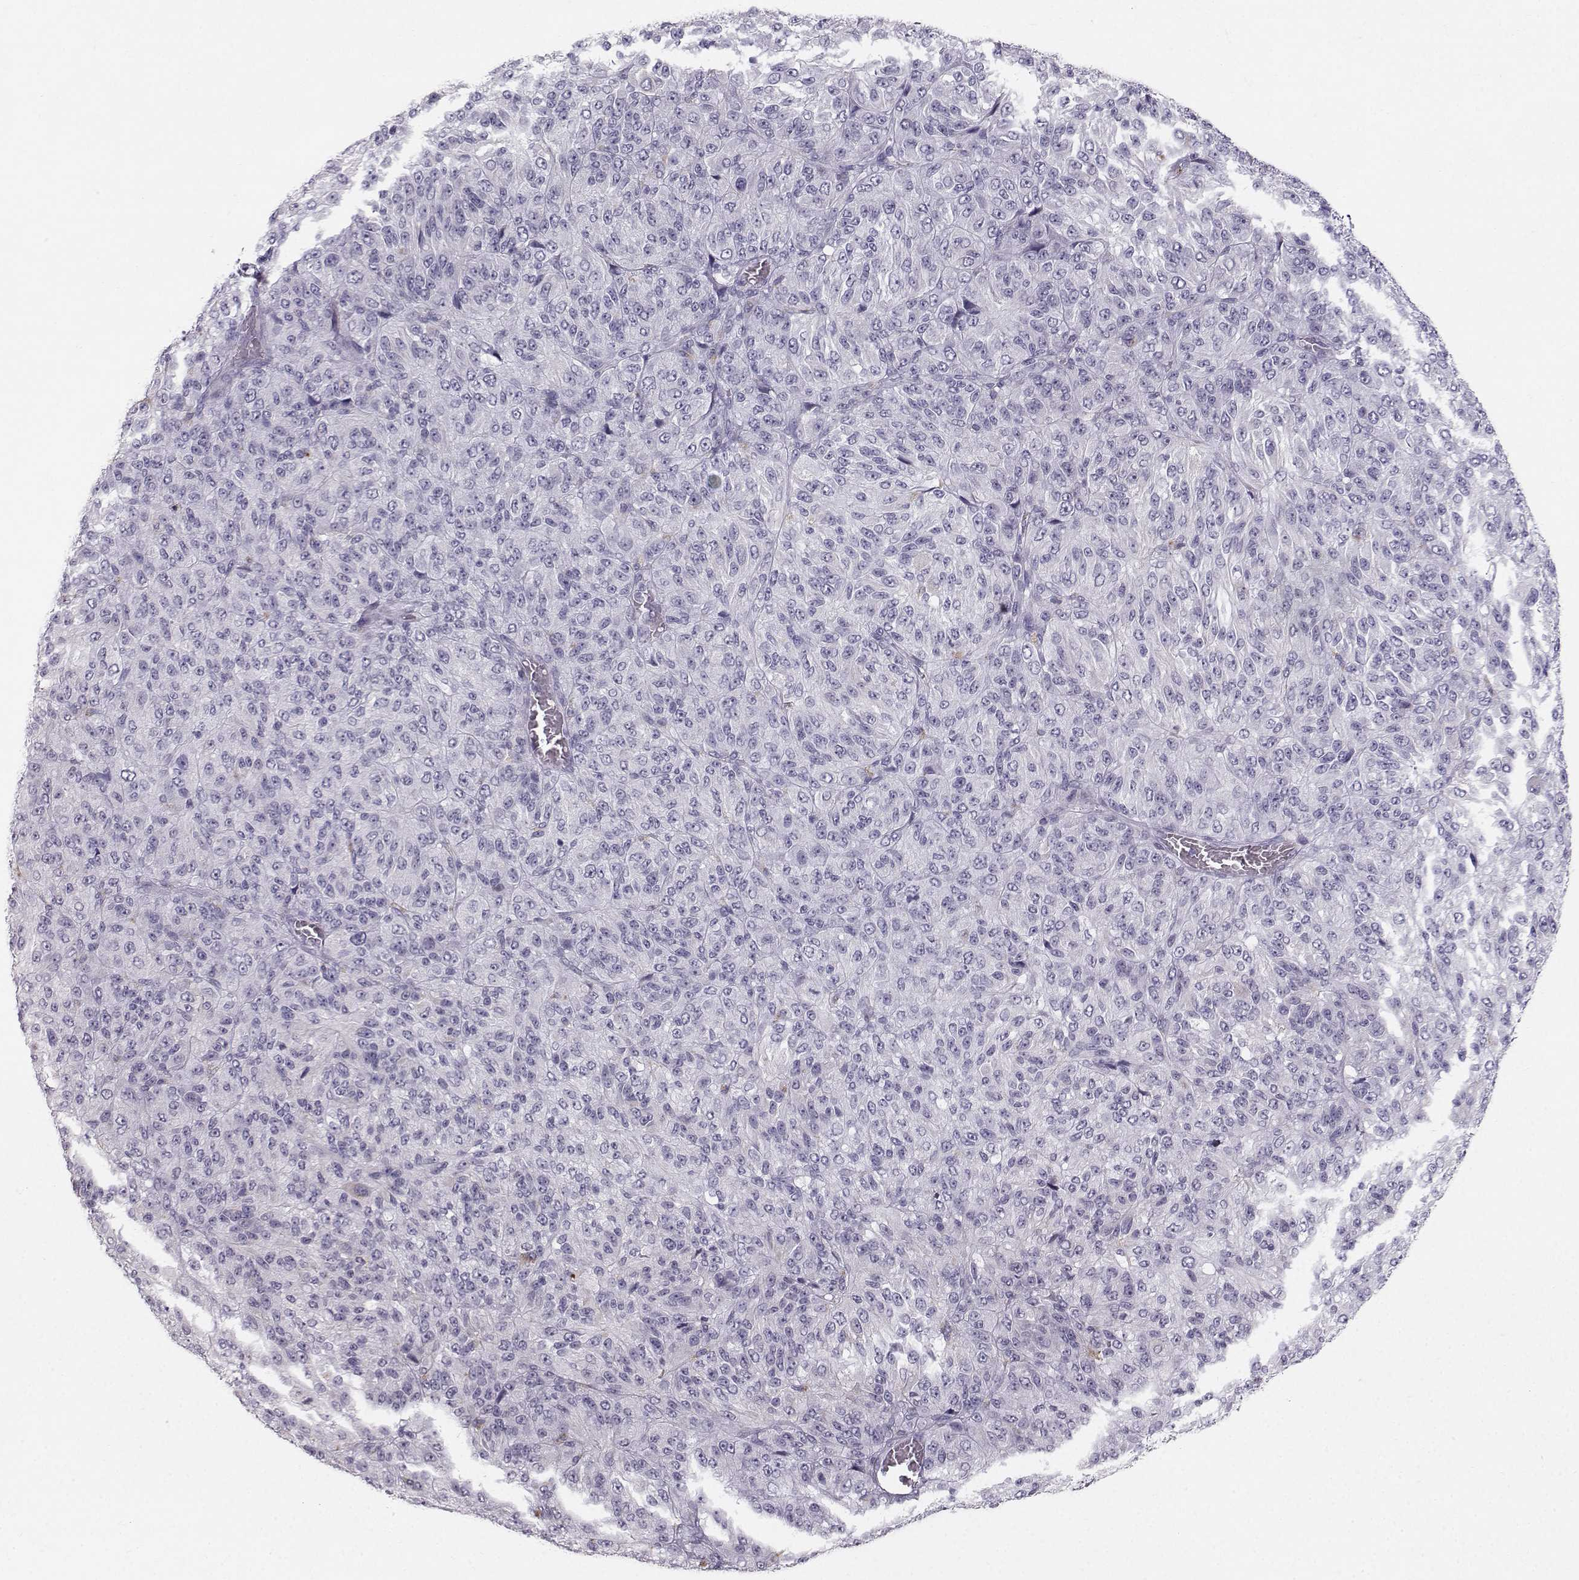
{"staining": {"intensity": "negative", "quantity": "none", "location": "none"}, "tissue": "melanoma", "cell_type": "Tumor cells", "image_type": "cancer", "snomed": [{"axis": "morphology", "description": "Malignant melanoma, Metastatic site"}, {"axis": "topography", "description": "Brain"}], "caption": "An immunohistochemistry (IHC) photomicrograph of malignant melanoma (metastatic site) is shown. There is no staining in tumor cells of malignant melanoma (metastatic site).", "gene": "CASR", "patient": {"sex": "female", "age": 56}}